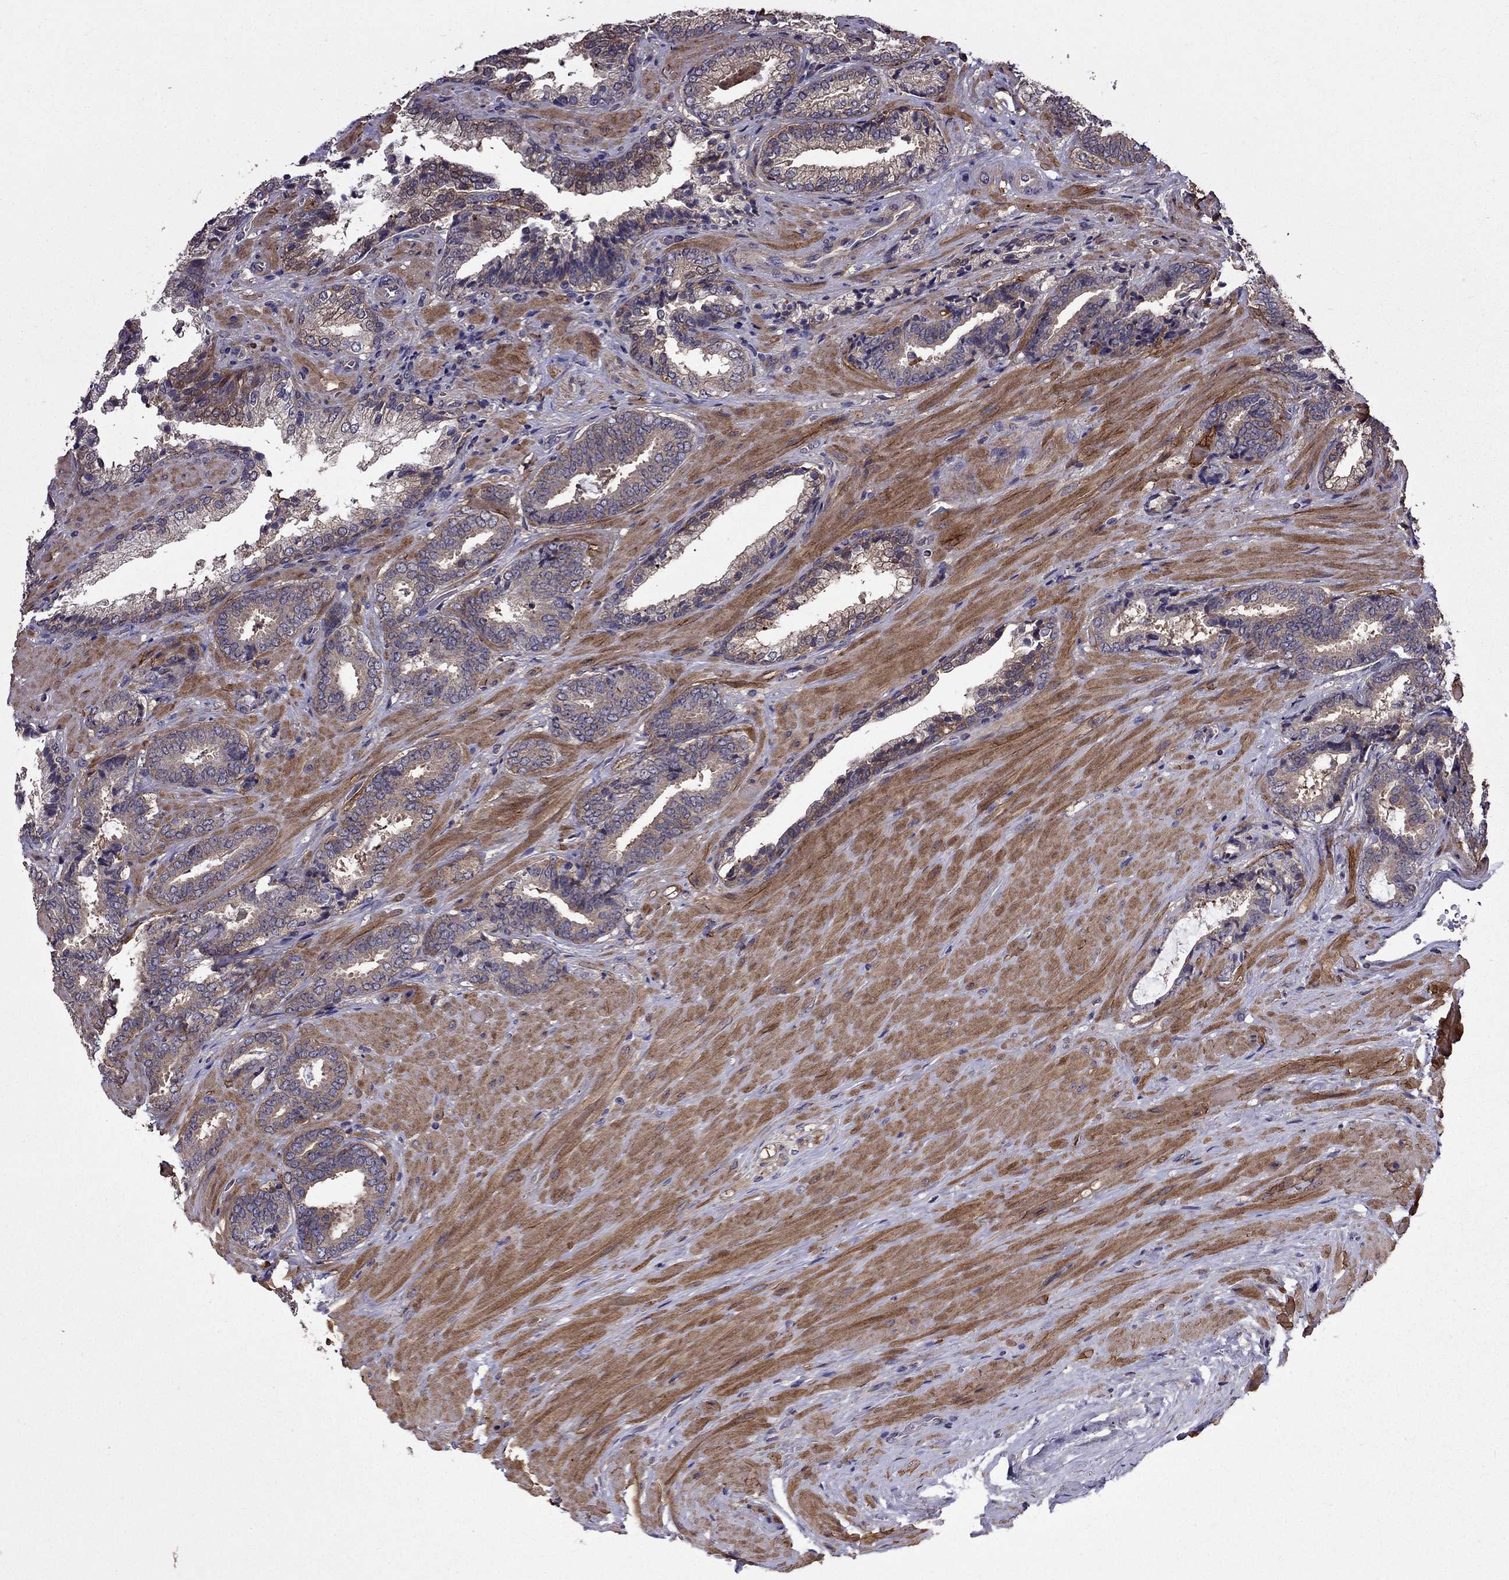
{"staining": {"intensity": "weak", "quantity": "<25%", "location": "cytoplasmic/membranous"}, "tissue": "prostate cancer", "cell_type": "Tumor cells", "image_type": "cancer", "snomed": [{"axis": "morphology", "description": "Adenocarcinoma, Low grade"}, {"axis": "topography", "description": "Prostate"}], "caption": "Histopathology image shows no significant protein positivity in tumor cells of adenocarcinoma (low-grade) (prostate).", "gene": "ITGB1", "patient": {"sex": "male", "age": 61}}